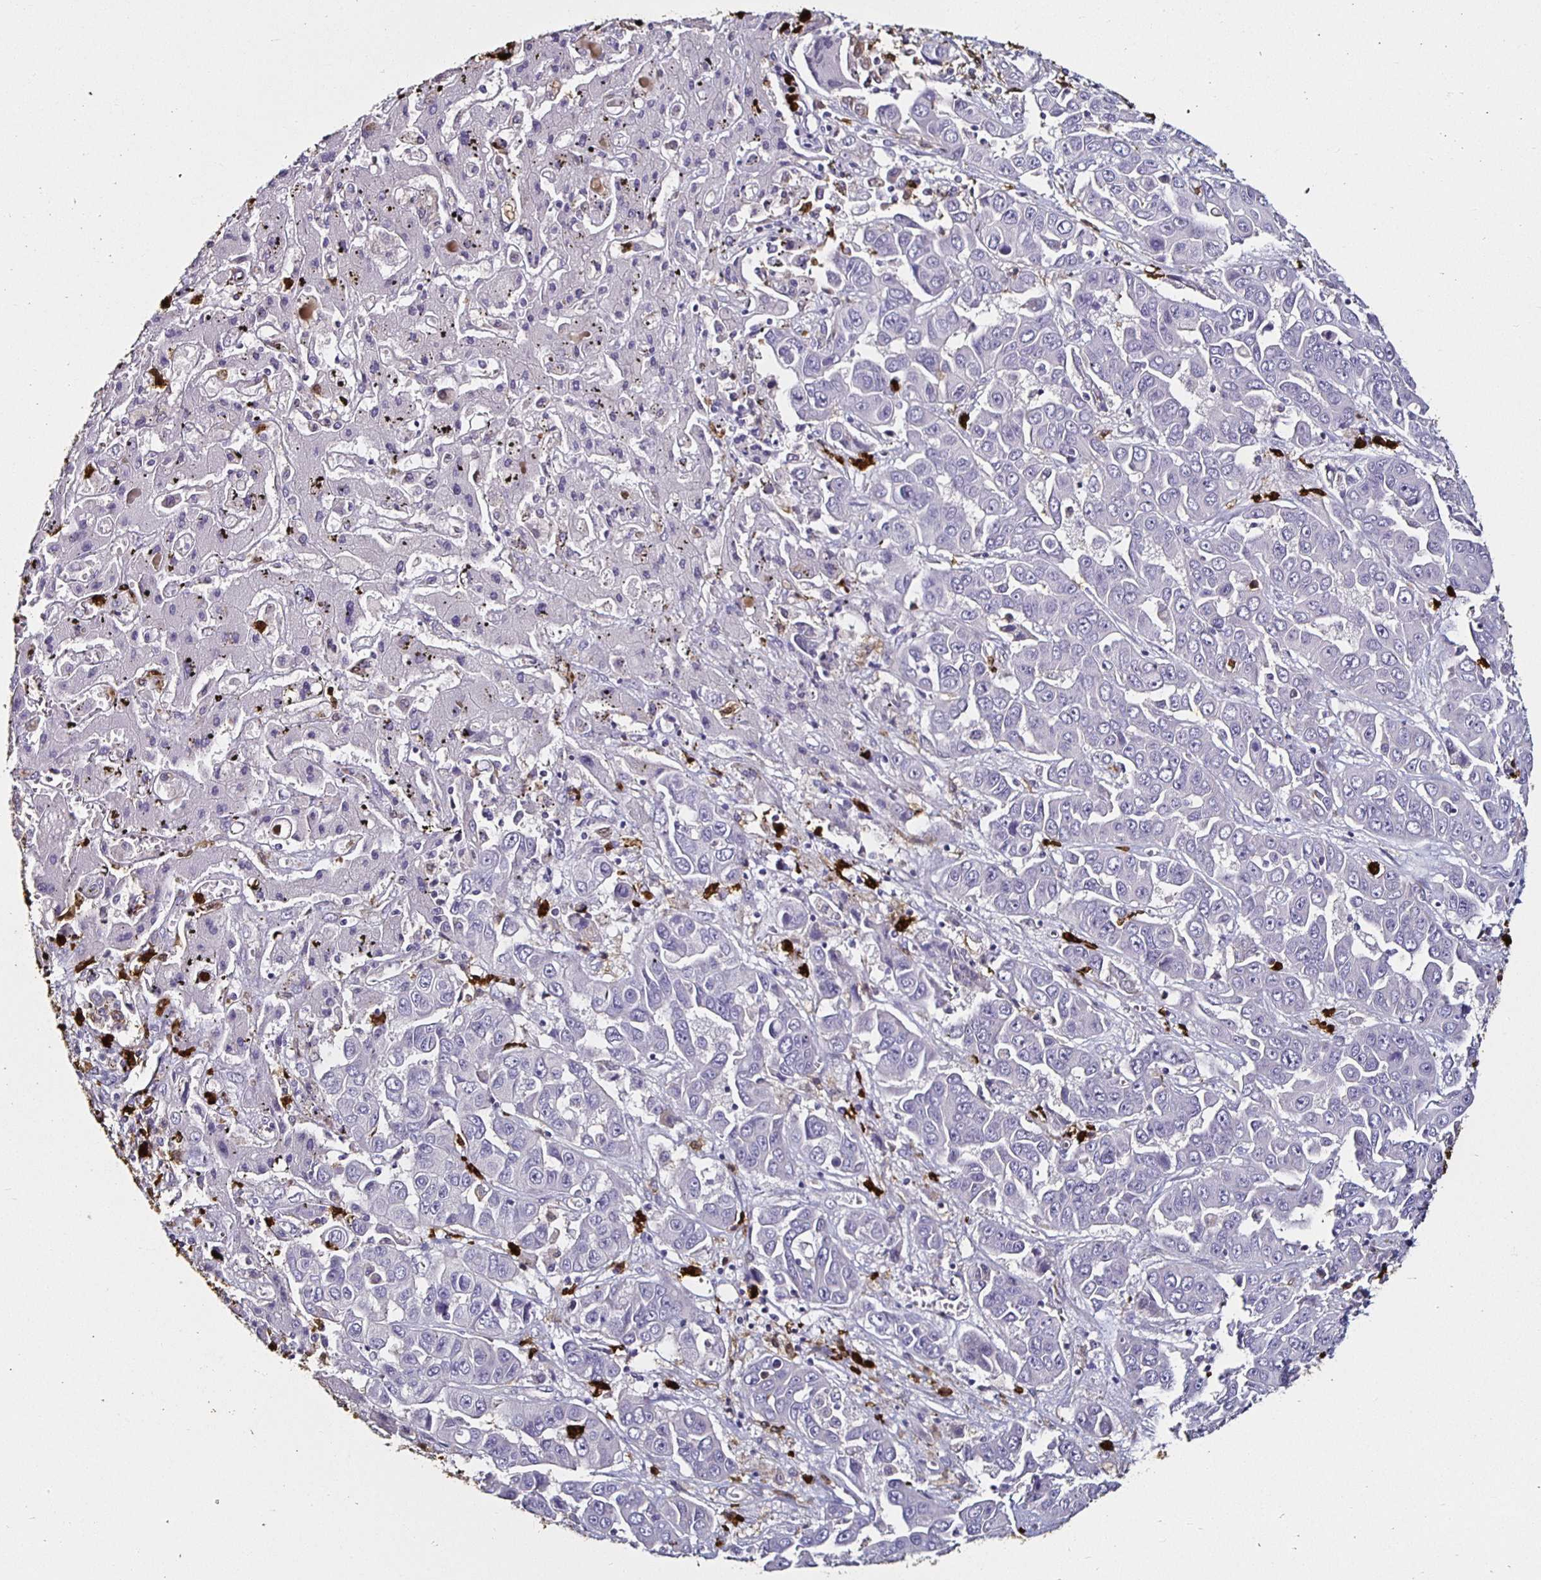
{"staining": {"intensity": "negative", "quantity": "none", "location": "none"}, "tissue": "liver cancer", "cell_type": "Tumor cells", "image_type": "cancer", "snomed": [{"axis": "morphology", "description": "Cholangiocarcinoma"}, {"axis": "topography", "description": "Liver"}], "caption": "IHC image of liver cholangiocarcinoma stained for a protein (brown), which reveals no positivity in tumor cells.", "gene": "TLR4", "patient": {"sex": "female", "age": 52}}